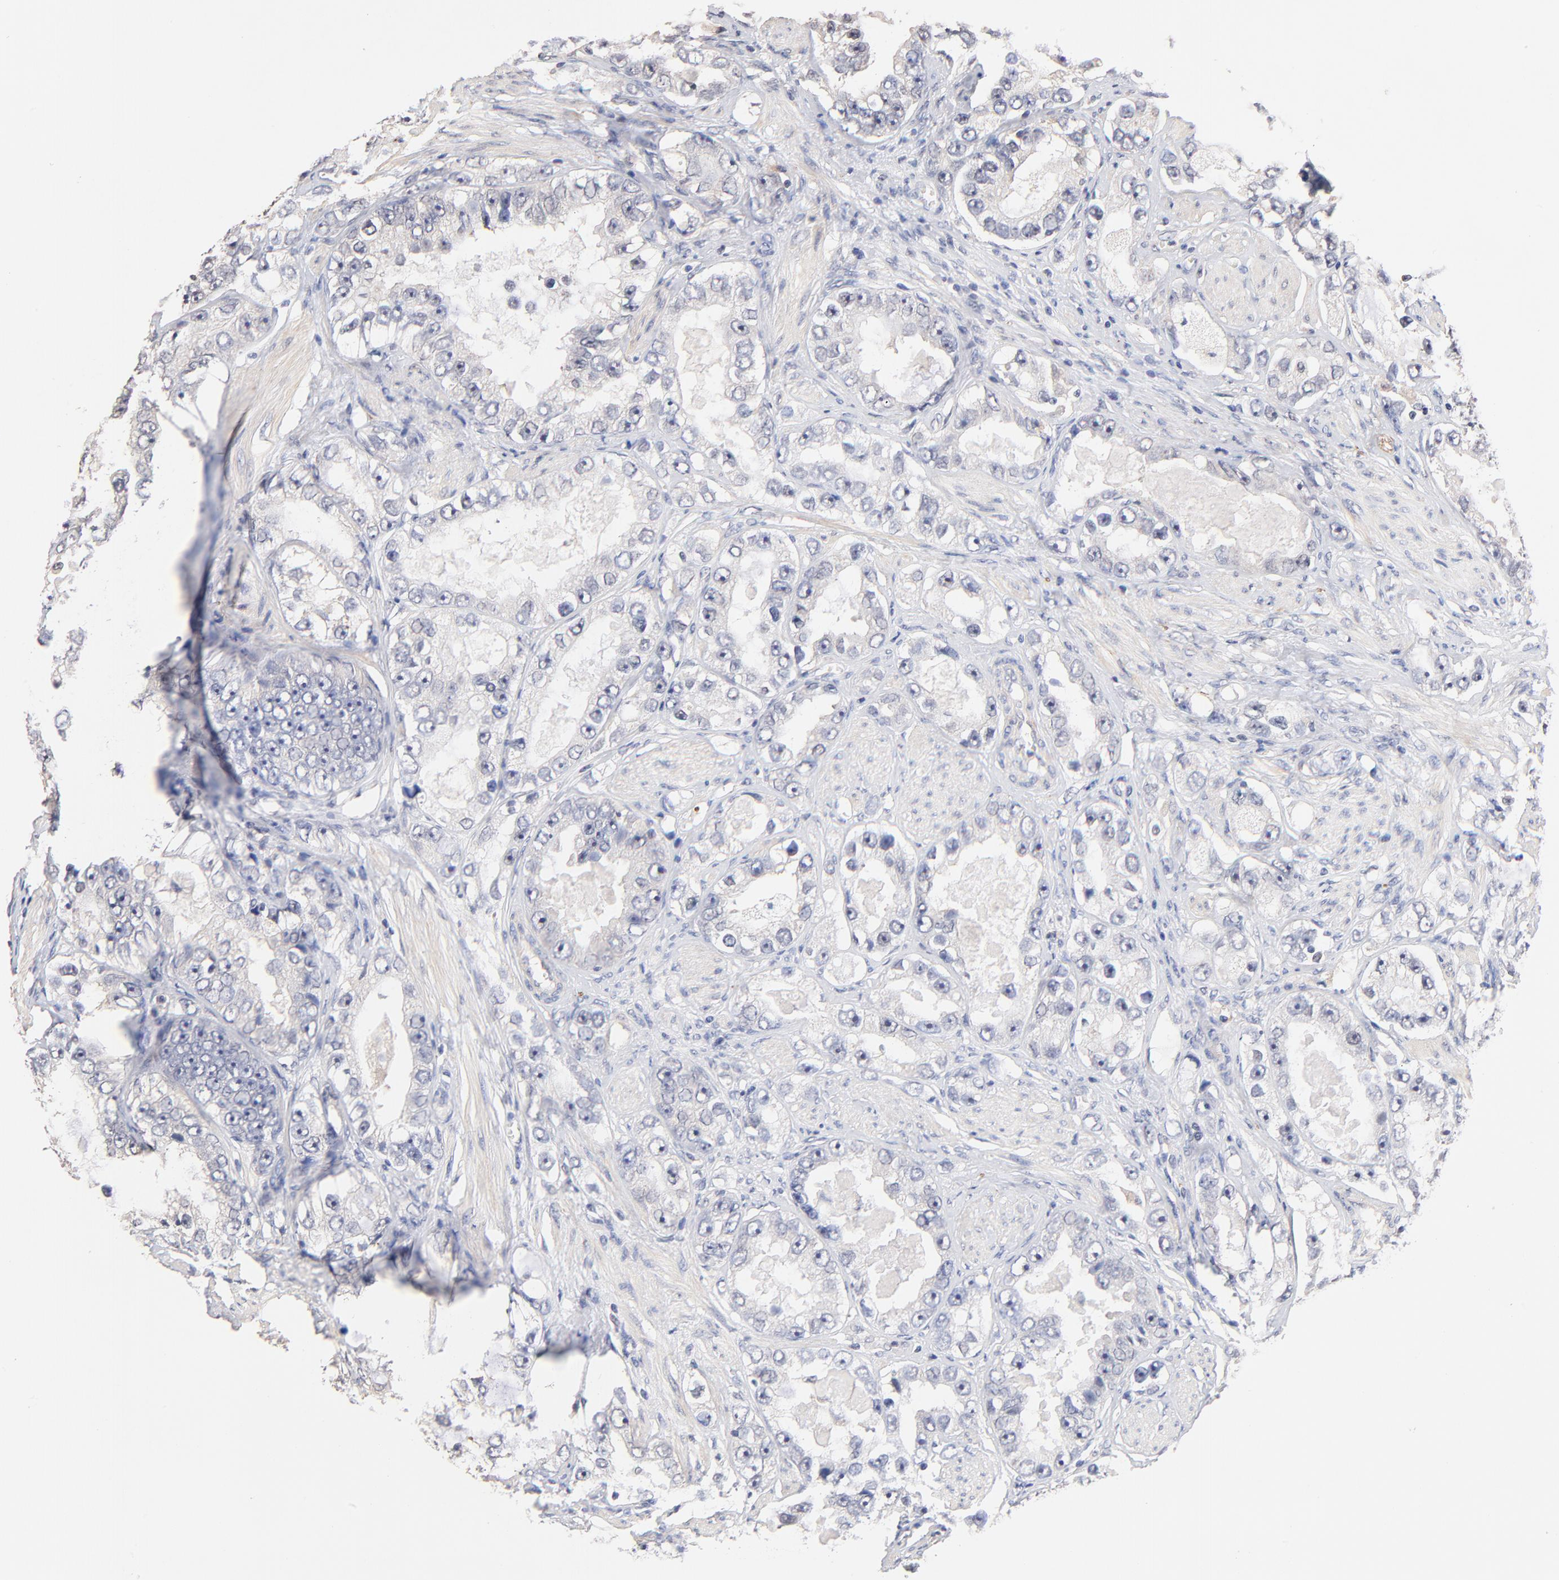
{"staining": {"intensity": "negative", "quantity": "none", "location": "none"}, "tissue": "prostate cancer", "cell_type": "Tumor cells", "image_type": "cancer", "snomed": [{"axis": "morphology", "description": "Adenocarcinoma, High grade"}, {"axis": "topography", "description": "Prostate"}], "caption": "This micrograph is of prostate adenocarcinoma (high-grade) stained with immunohistochemistry (IHC) to label a protein in brown with the nuclei are counter-stained blue. There is no expression in tumor cells.", "gene": "RIBC2", "patient": {"sex": "male", "age": 63}}